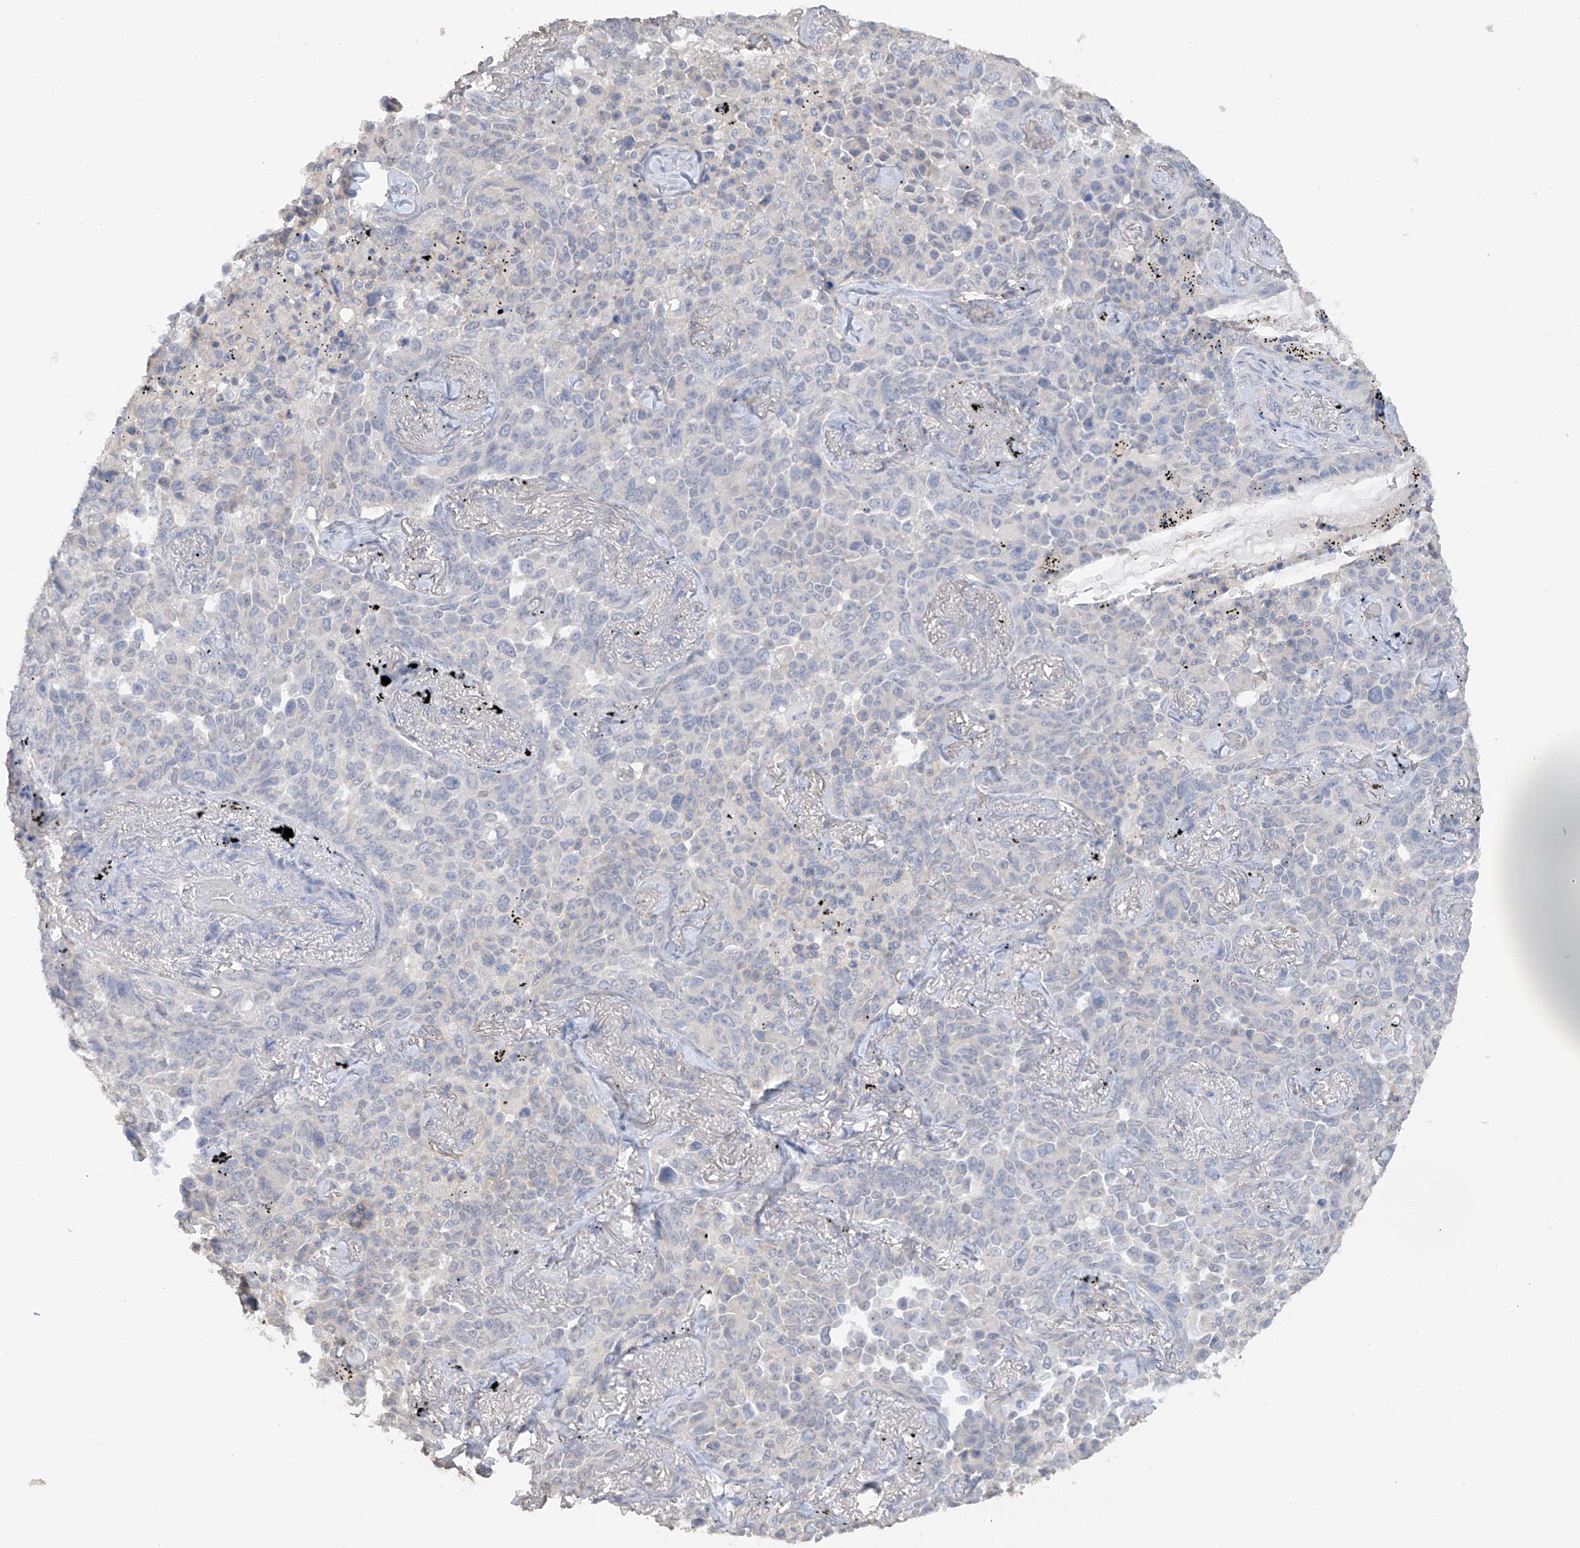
{"staining": {"intensity": "negative", "quantity": "none", "location": "none"}, "tissue": "lung cancer", "cell_type": "Tumor cells", "image_type": "cancer", "snomed": [{"axis": "morphology", "description": "Adenocarcinoma, NOS"}, {"axis": "topography", "description": "Lung"}], "caption": "There is no significant positivity in tumor cells of lung cancer.", "gene": "HAS3", "patient": {"sex": "female", "age": 67}}